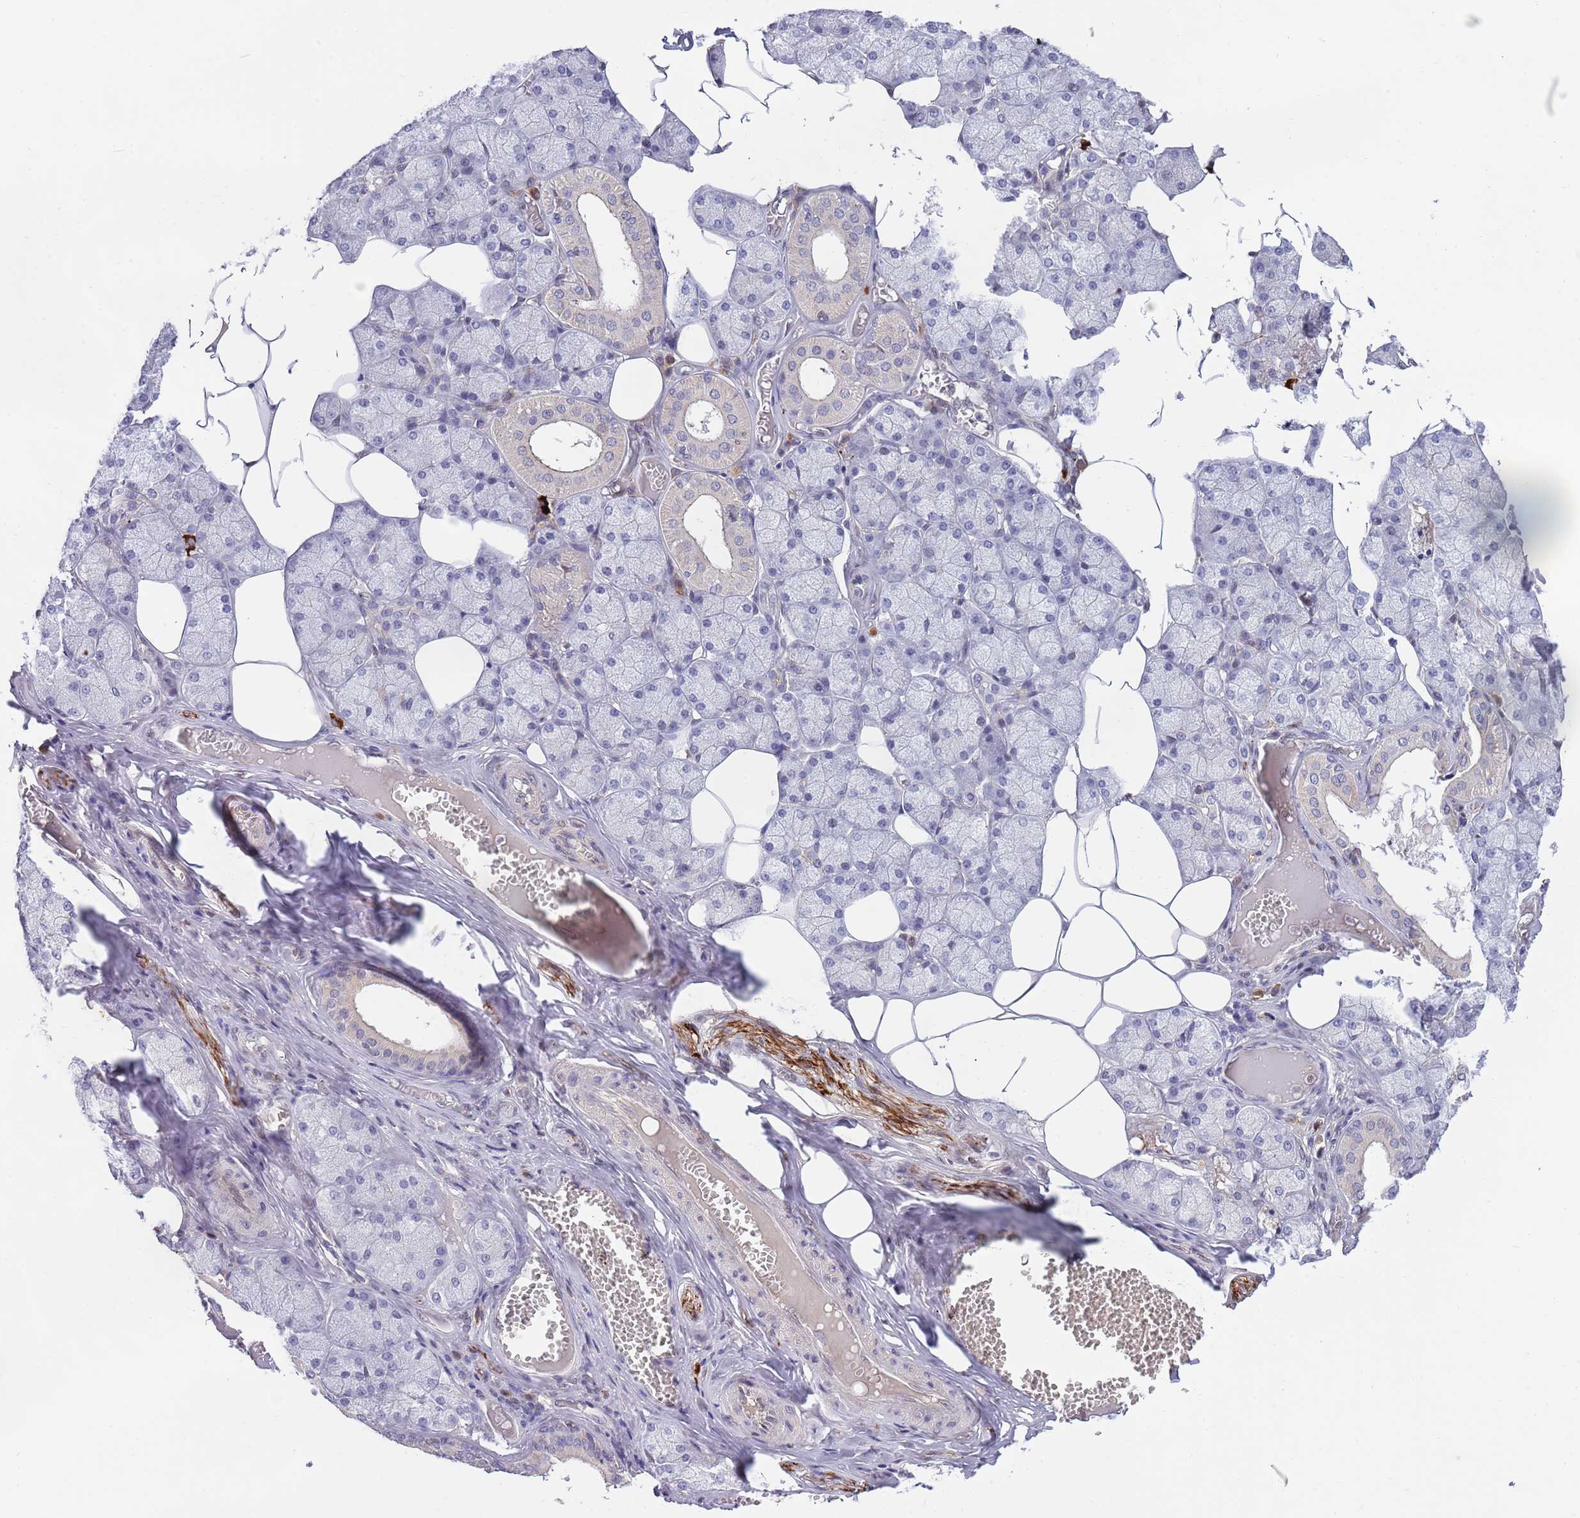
{"staining": {"intensity": "weak", "quantity": "<25%", "location": "cytoplasmic/membranous"}, "tissue": "salivary gland", "cell_type": "Glandular cells", "image_type": "normal", "snomed": [{"axis": "morphology", "description": "Normal tissue, NOS"}, {"axis": "topography", "description": "Salivary gland"}], "caption": "This image is of unremarkable salivary gland stained with immunohistochemistry (IHC) to label a protein in brown with the nuclei are counter-stained blue. There is no expression in glandular cells.", "gene": "NLRP6", "patient": {"sex": "male", "age": 62}}